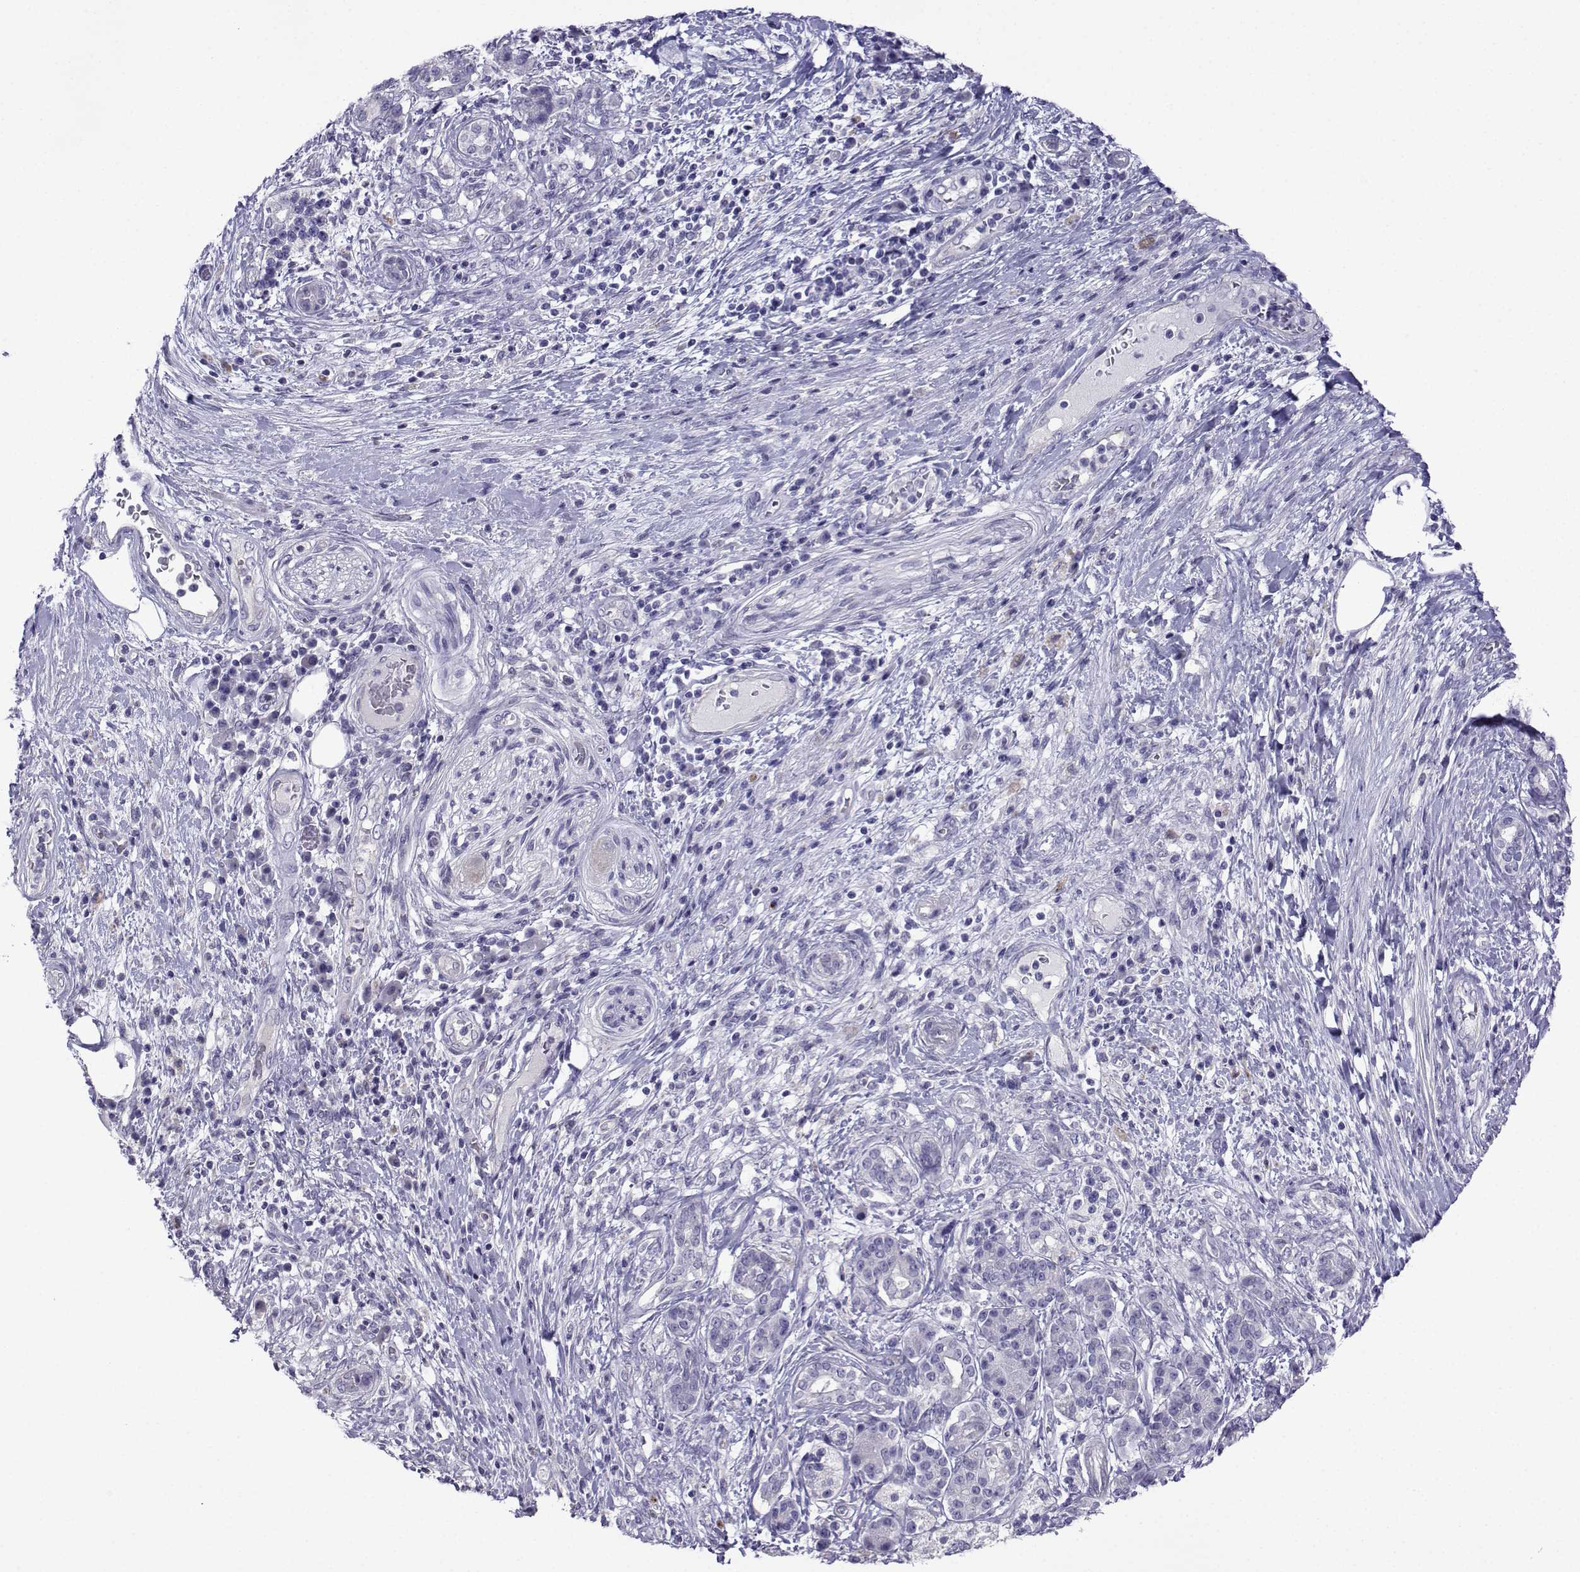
{"staining": {"intensity": "negative", "quantity": "none", "location": "none"}, "tissue": "pancreatic cancer", "cell_type": "Tumor cells", "image_type": "cancer", "snomed": [{"axis": "morphology", "description": "Adenocarcinoma, NOS"}, {"axis": "topography", "description": "Pancreas"}], "caption": "Immunohistochemistry (IHC) image of neoplastic tissue: human pancreatic cancer stained with DAB (3,3'-diaminobenzidine) exhibits no significant protein positivity in tumor cells.", "gene": "CFAP70", "patient": {"sex": "female", "age": 73}}